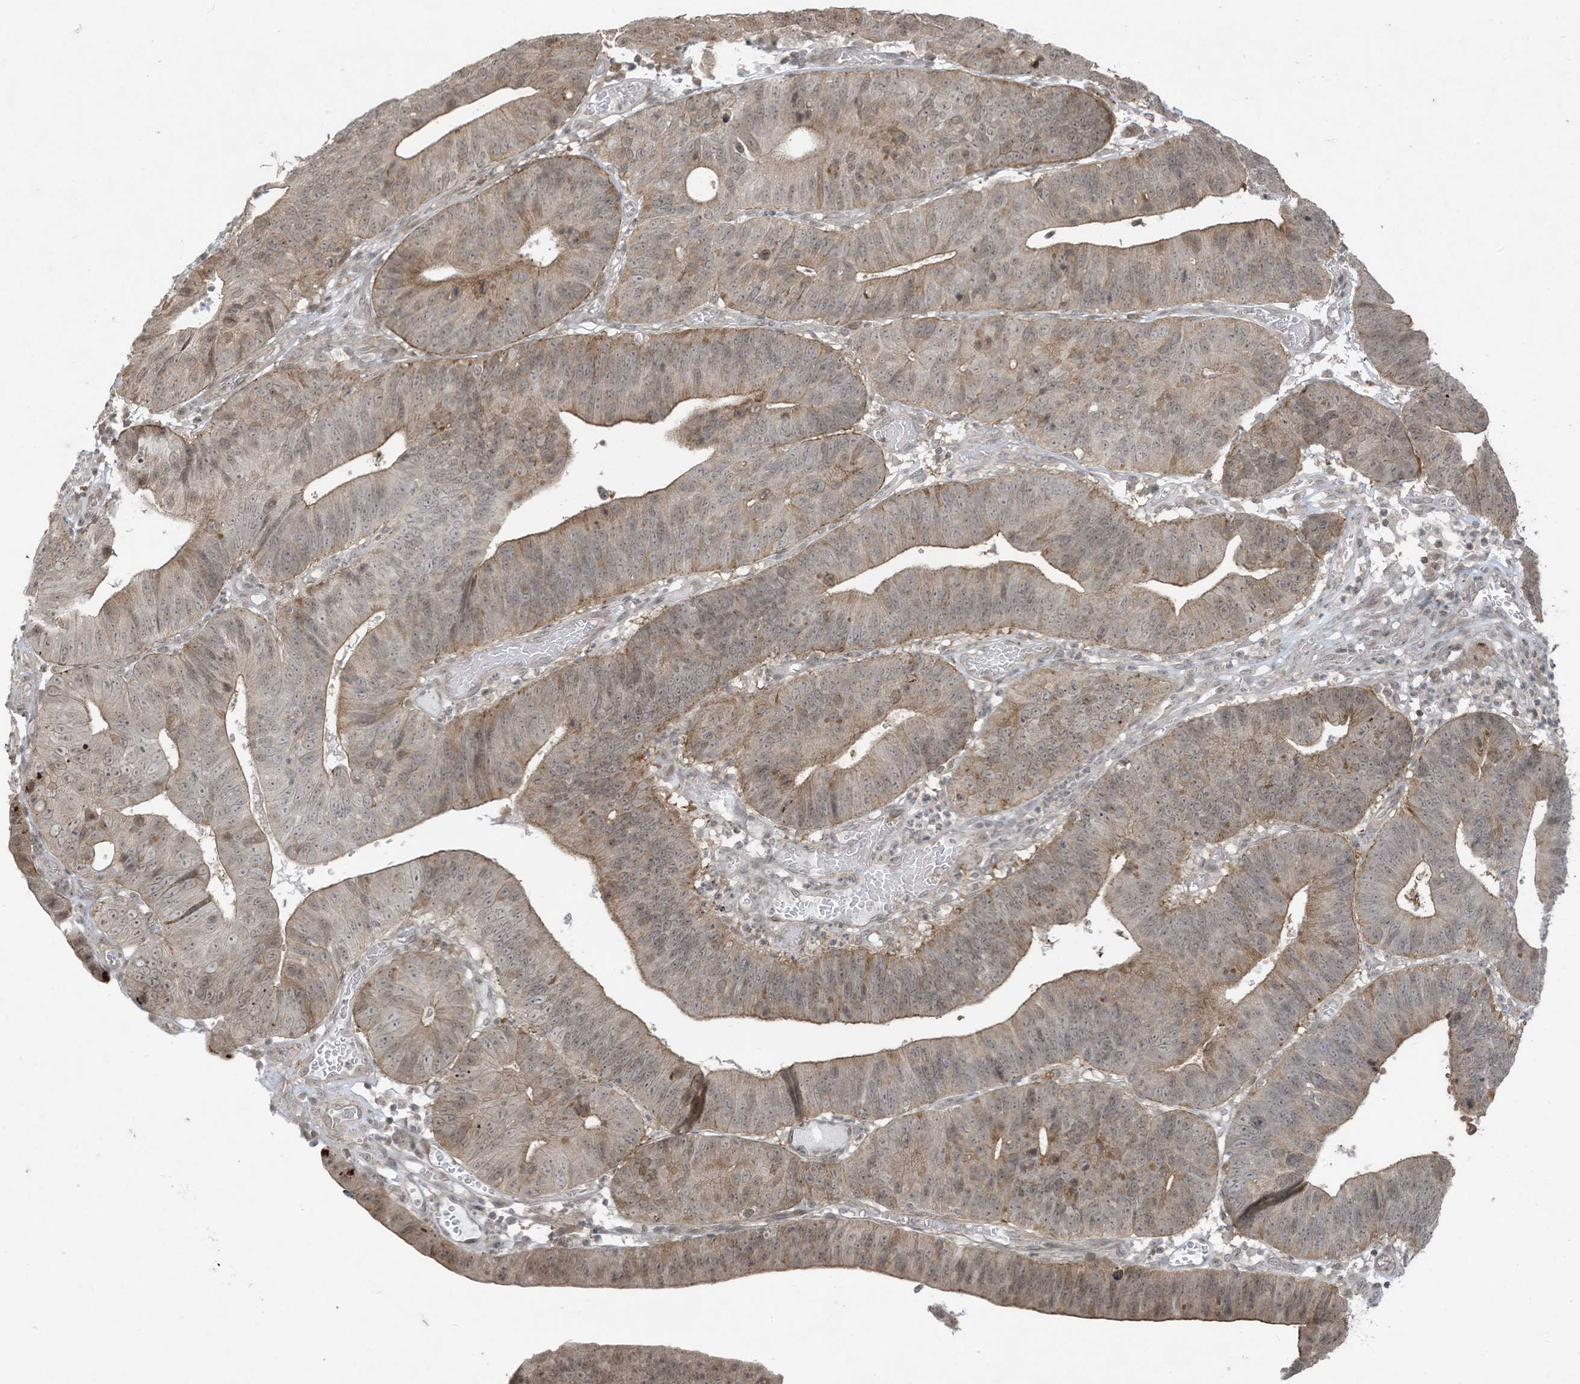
{"staining": {"intensity": "weak", "quantity": "25%-75%", "location": "cytoplasmic/membranous,nuclear"}, "tissue": "stomach cancer", "cell_type": "Tumor cells", "image_type": "cancer", "snomed": [{"axis": "morphology", "description": "Adenocarcinoma, NOS"}, {"axis": "topography", "description": "Stomach"}], "caption": "Protein expression analysis of adenocarcinoma (stomach) demonstrates weak cytoplasmic/membranous and nuclear expression in approximately 25%-75% of tumor cells. The staining was performed using DAB (3,3'-diaminobenzidine) to visualize the protein expression in brown, while the nuclei were stained in blue with hematoxylin (Magnification: 20x).", "gene": "ZNF263", "patient": {"sex": "male", "age": 59}}